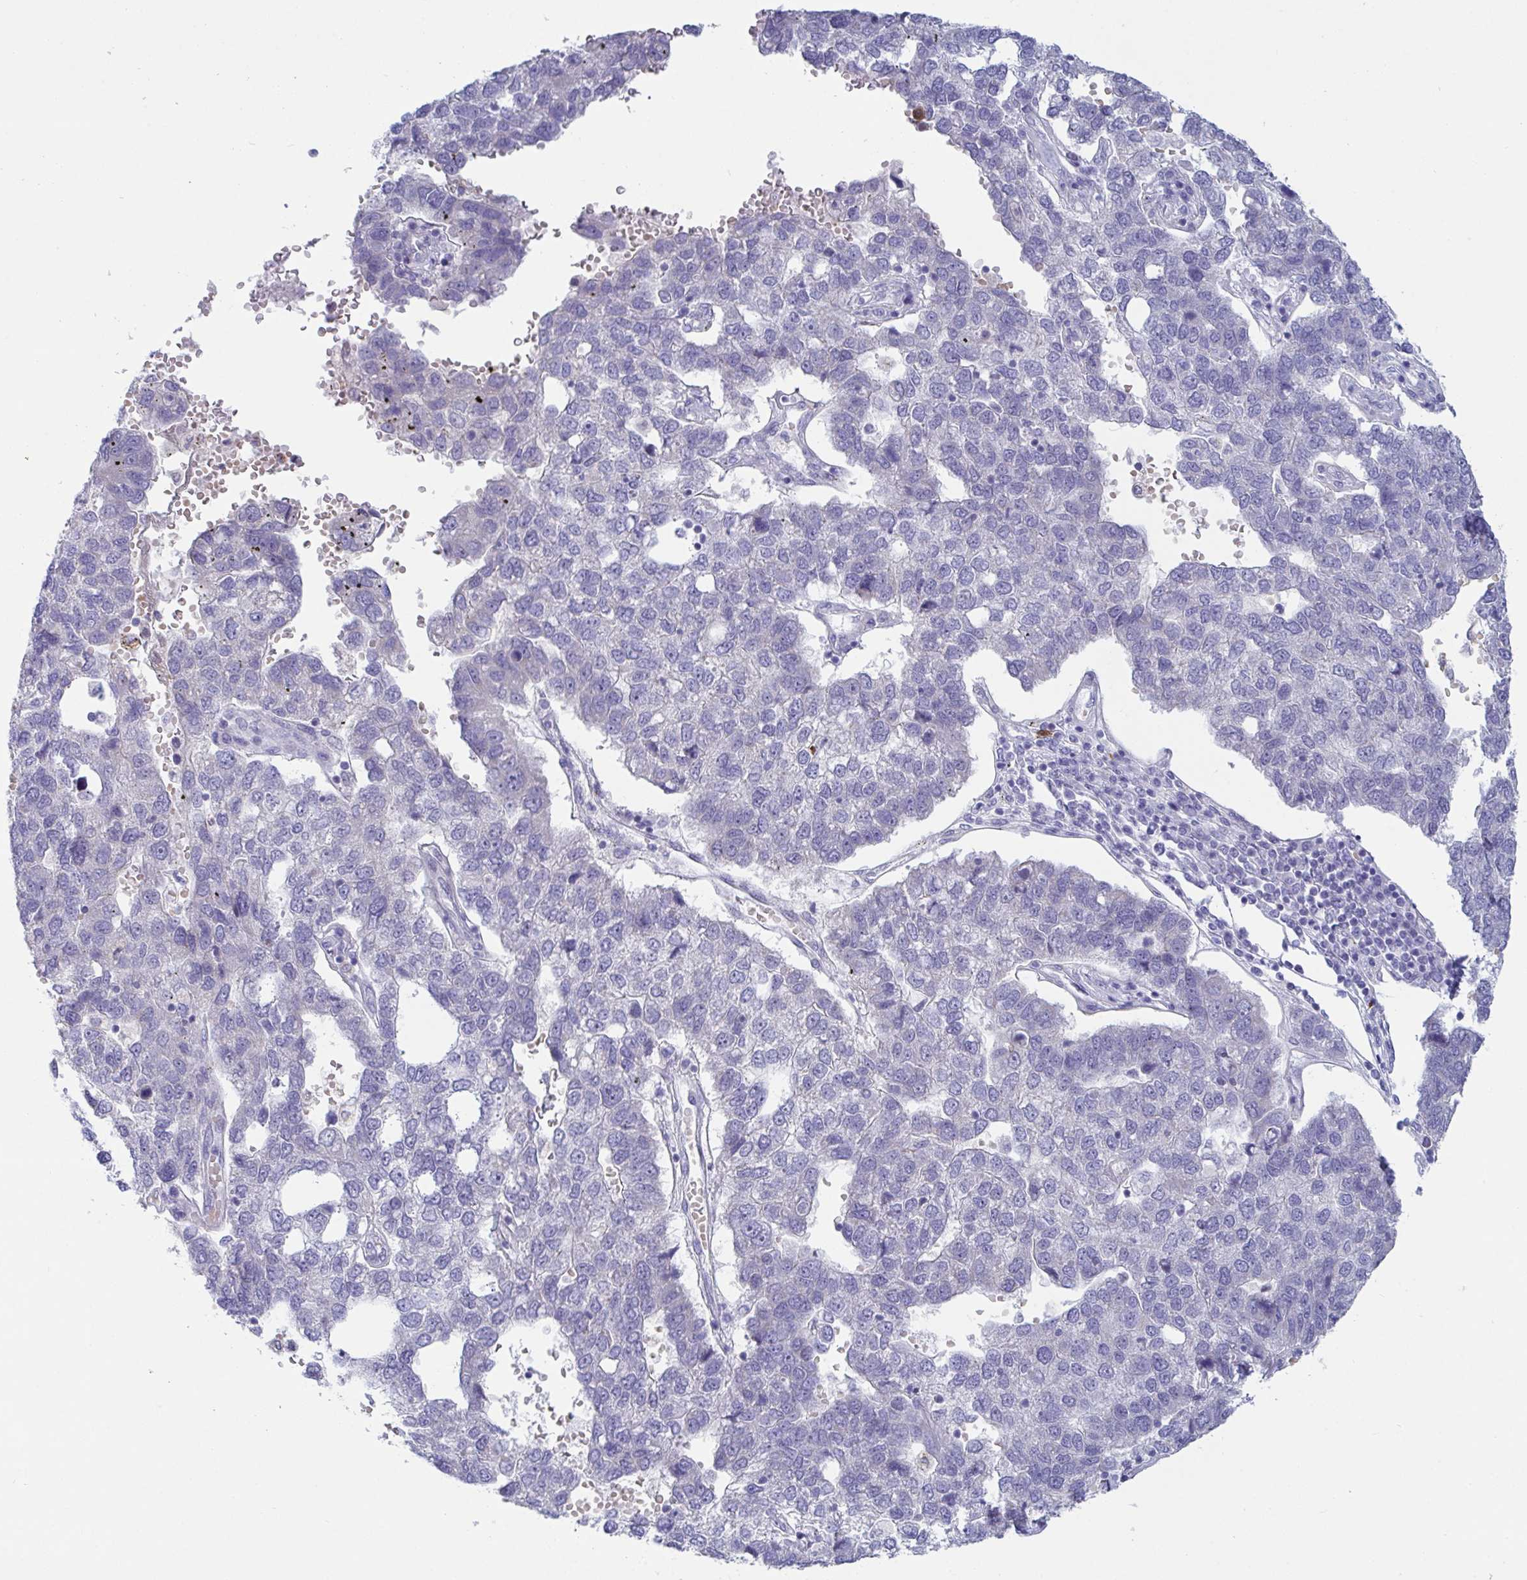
{"staining": {"intensity": "negative", "quantity": "none", "location": "none"}, "tissue": "pancreatic cancer", "cell_type": "Tumor cells", "image_type": "cancer", "snomed": [{"axis": "morphology", "description": "Adenocarcinoma, NOS"}, {"axis": "topography", "description": "Pancreas"}], "caption": "Immunohistochemistry image of neoplastic tissue: pancreatic cancer stained with DAB (3,3'-diaminobenzidine) exhibits no significant protein staining in tumor cells.", "gene": "TAS2R38", "patient": {"sex": "female", "age": 61}}